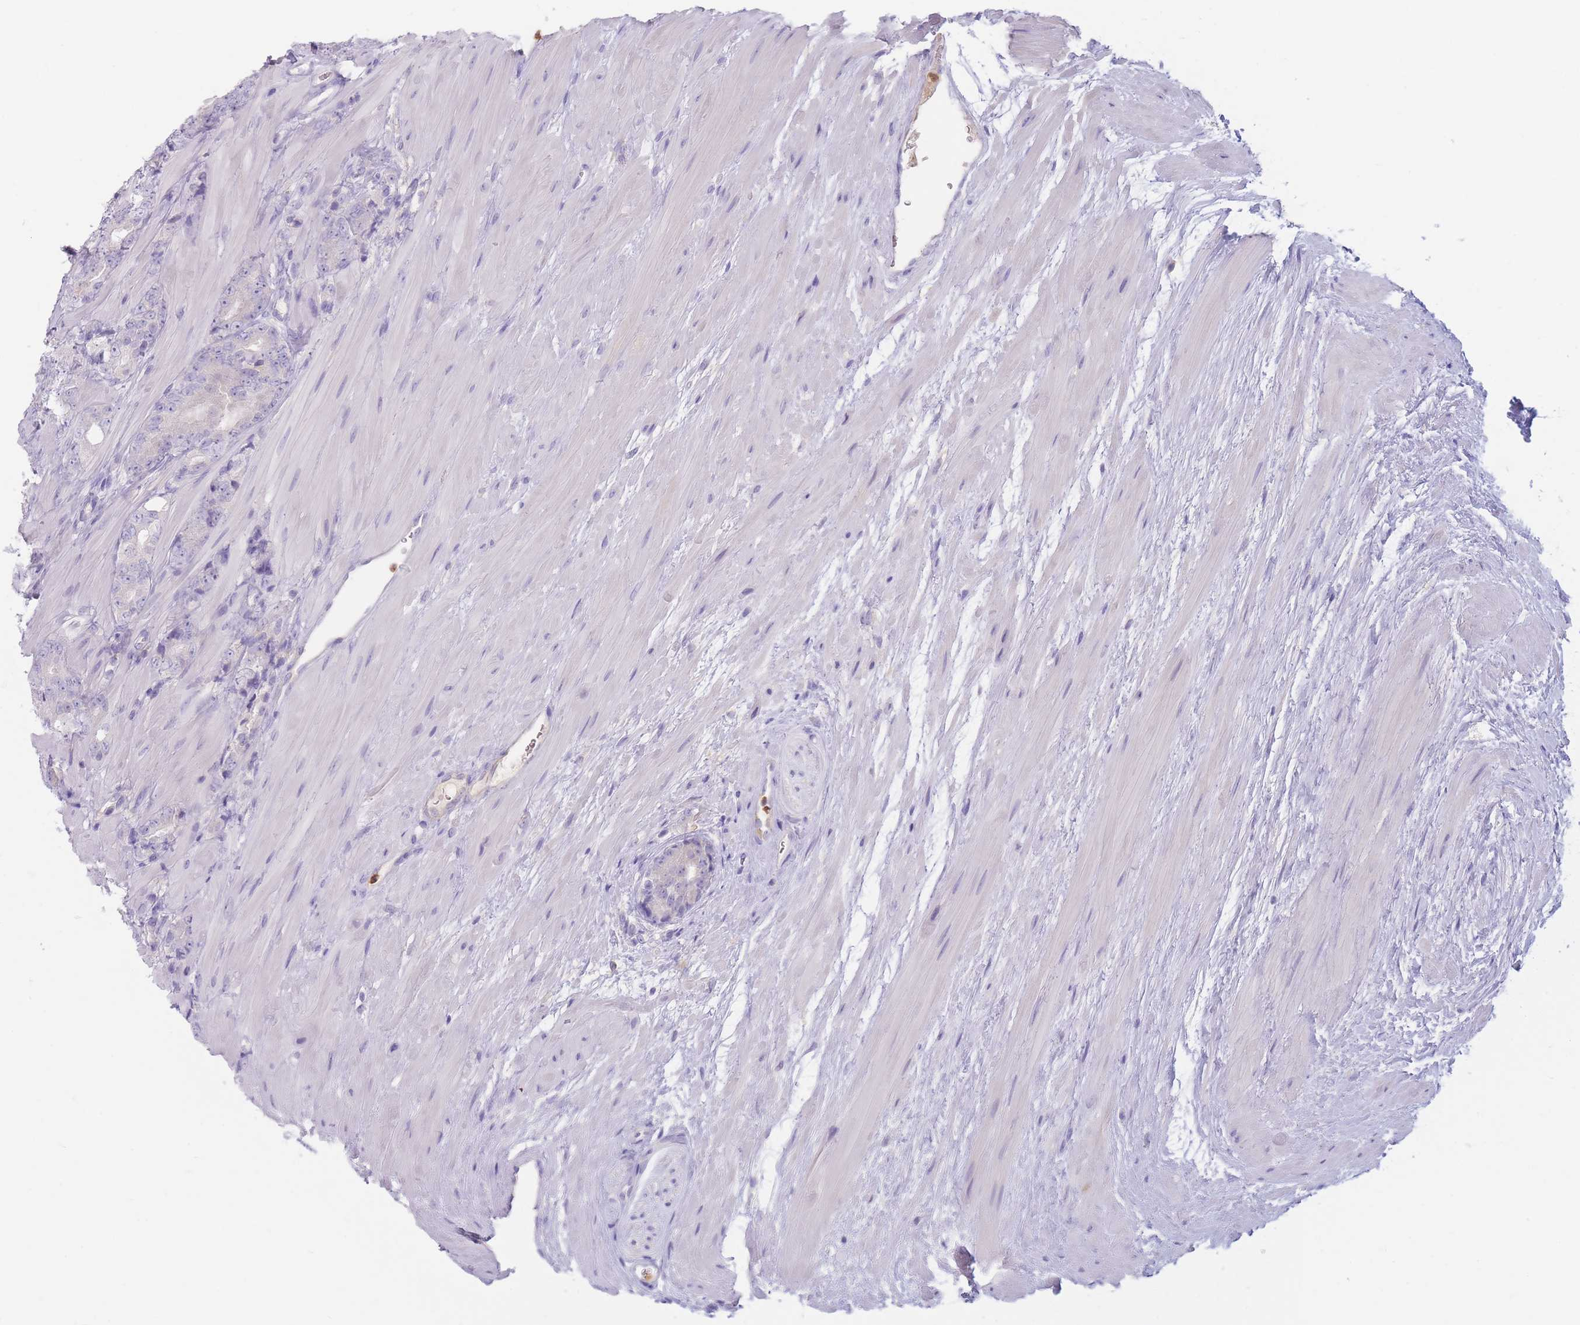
{"staining": {"intensity": "negative", "quantity": "none", "location": "none"}, "tissue": "prostate cancer", "cell_type": "Tumor cells", "image_type": "cancer", "snomed": [{"axis": "morphology", "description": "Adenocarcinoma, High grade"}, {"axis": "topography", "description": "Prostate"}], "caption": "This is a micrograph of immunohistochemistry staining of adenocarcinoma (high-grade) (prostate), which shows no staining in tumor cells. Nuclei are stained in blue.", "gene": "ST3GAL4", "patient": {"sex": "male", "age": 62}}